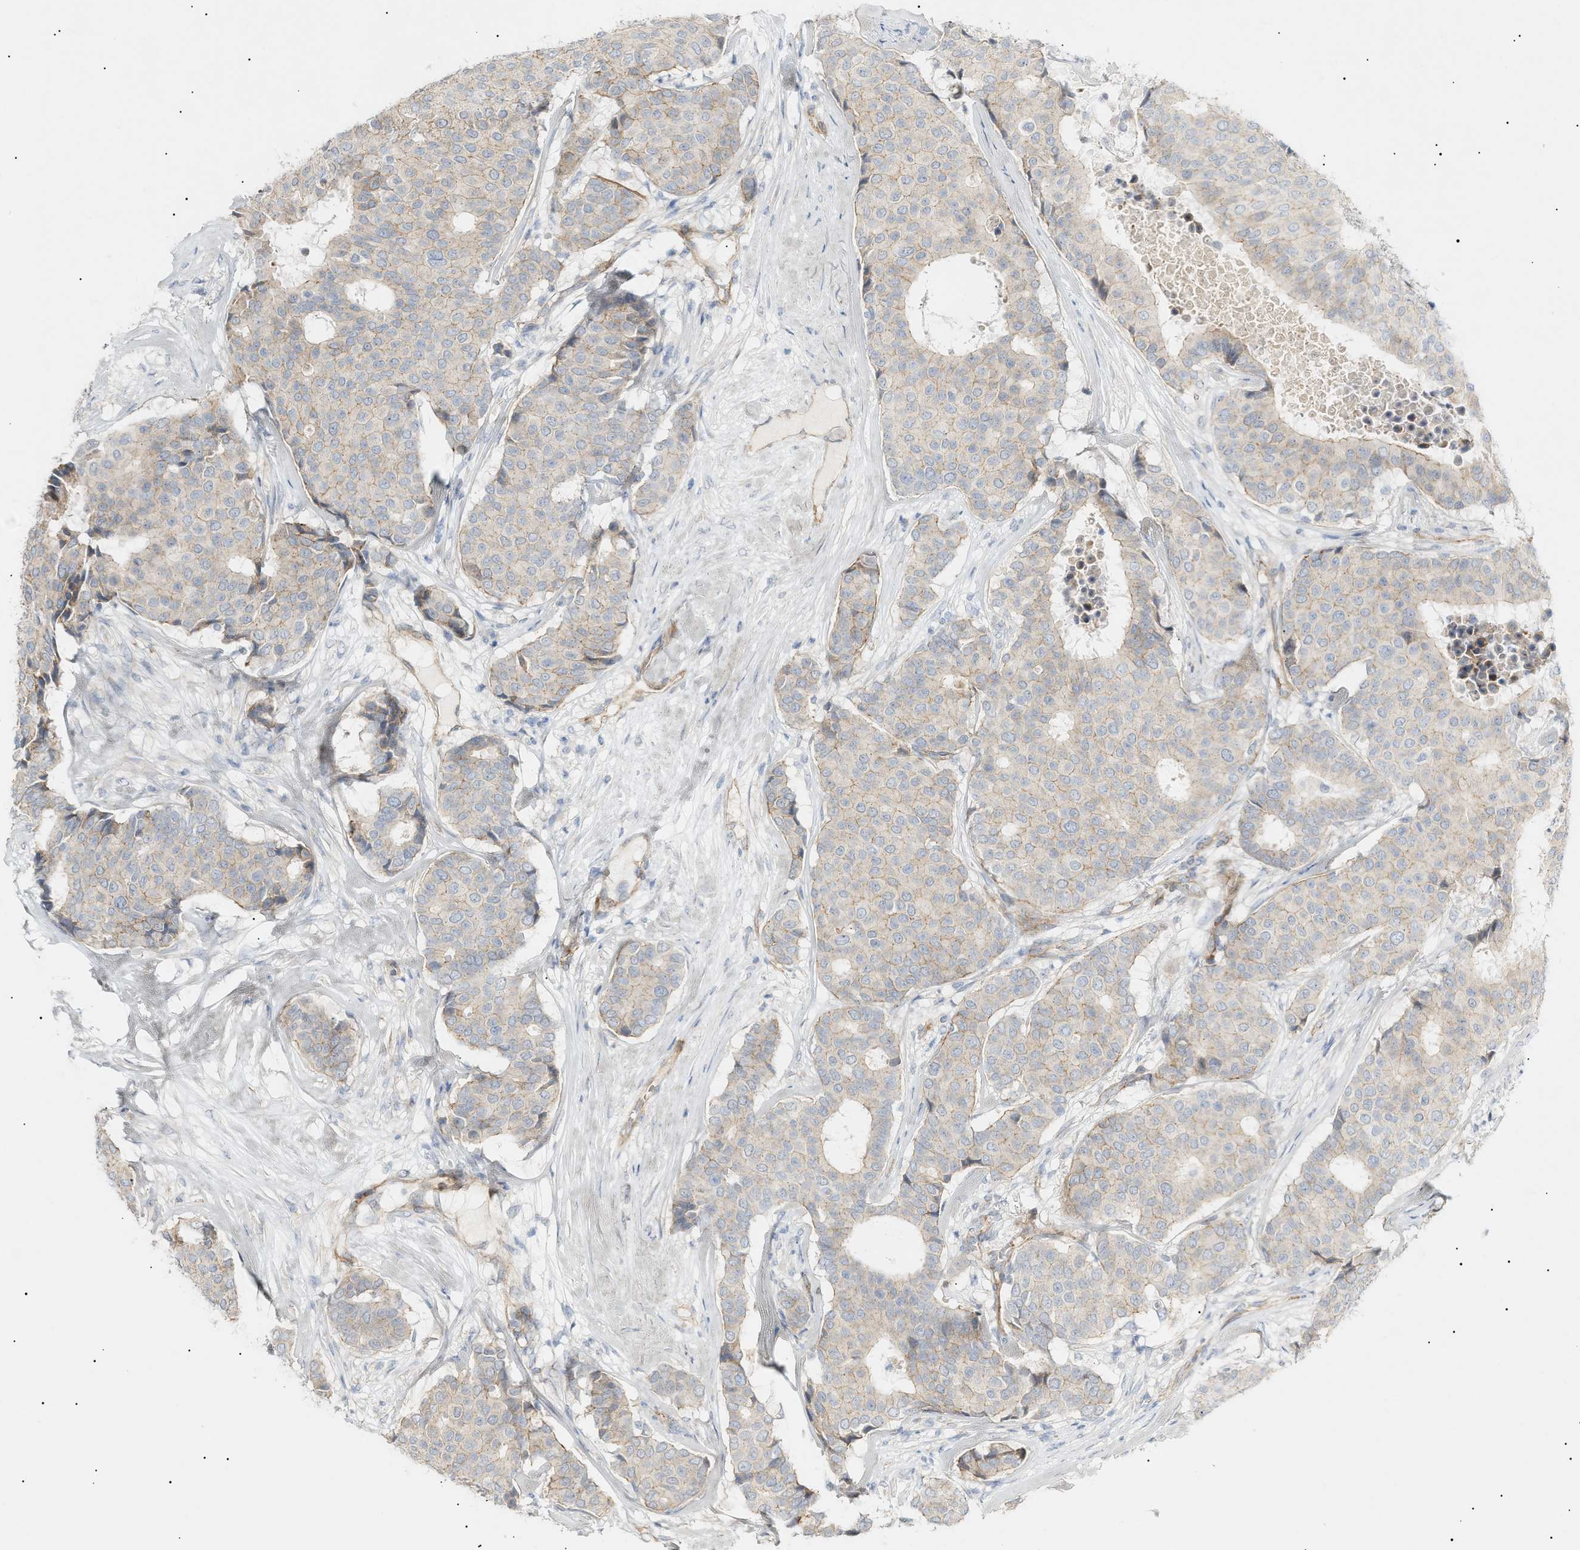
{"staining": {"intensity": "weak", "quantity": "25%-75%", "location": "cytoplasmic/membranous"}, "tissue": "breast cancer", "cell_type": "Tumor cells", "image_type": "cancer", "snomed": [{"axis": "morphology", "description": "Duct carcinoma"}, {"axis": "topography", "description": "Breast"}], "caption": "About 25%-75% of tumor cells in breast infiltrating ductal carcinoma exhibit weak cytoplasmic/membranous protein positivity as visualized by brown immunohistochemical staining.", "gene": "ZFHX2", "patient": {"sex": "female", "age": 75}}